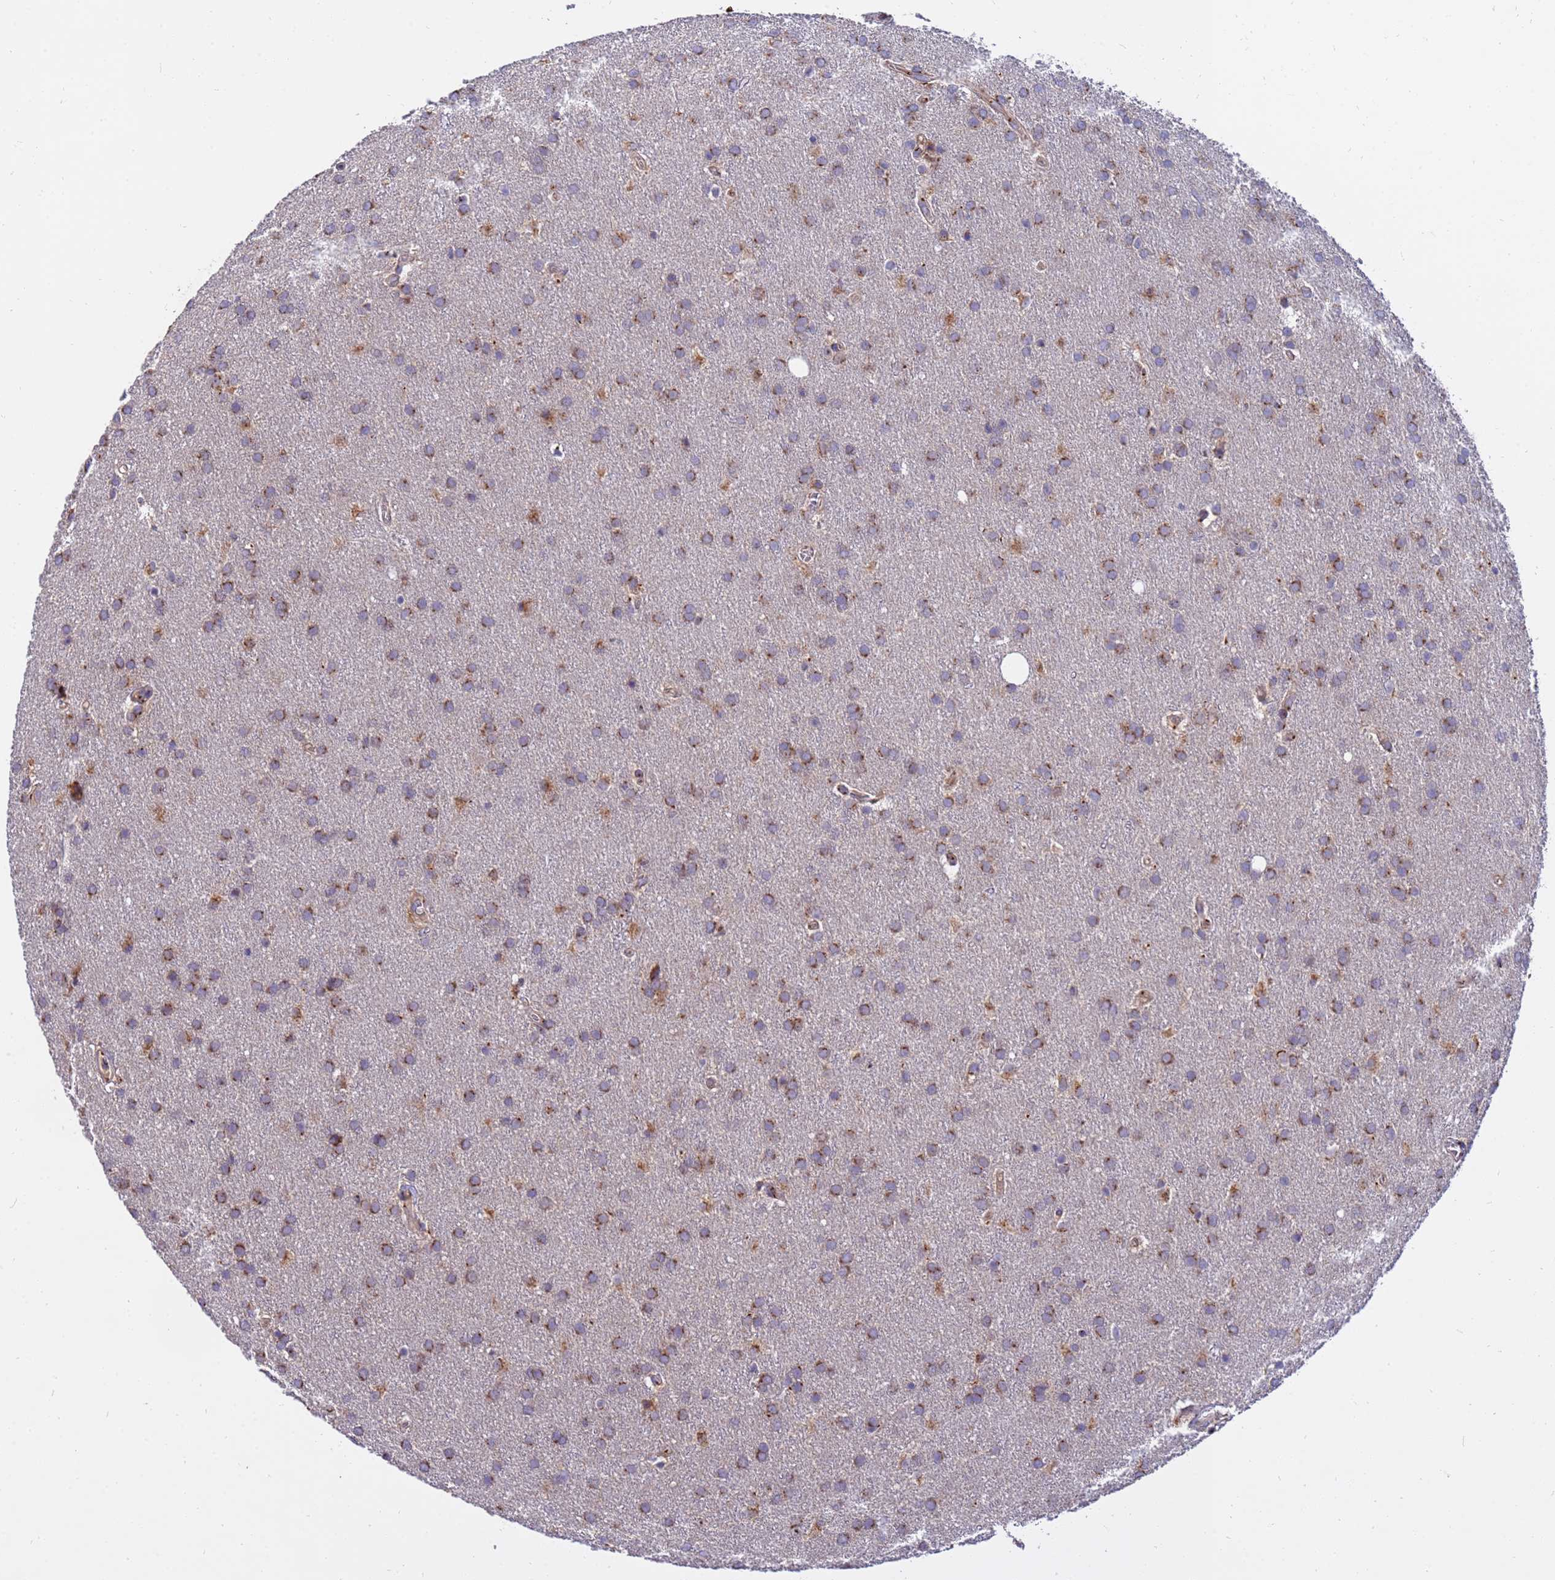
{"staining": {"intensity": "moderate", "quantity": ">75%", "location": "cytoplasmic/membranous"}, "tissue": "glioma", "cell_type": "Tumor cells", "image_type": "cancer", "snomed": [{"axis": "morphology", "description": "Glioma, malignant, Low grade"}, {"axis": "topography", "description": "Brain"}], "caption": "A photomicrograph of malignant low-grade glioma stained for a protein shows moderate cytoplasmic/membranous brown staining in tumor cells.", "gene": "HPS3", "patient": {"sex": "female", "age": 32}}